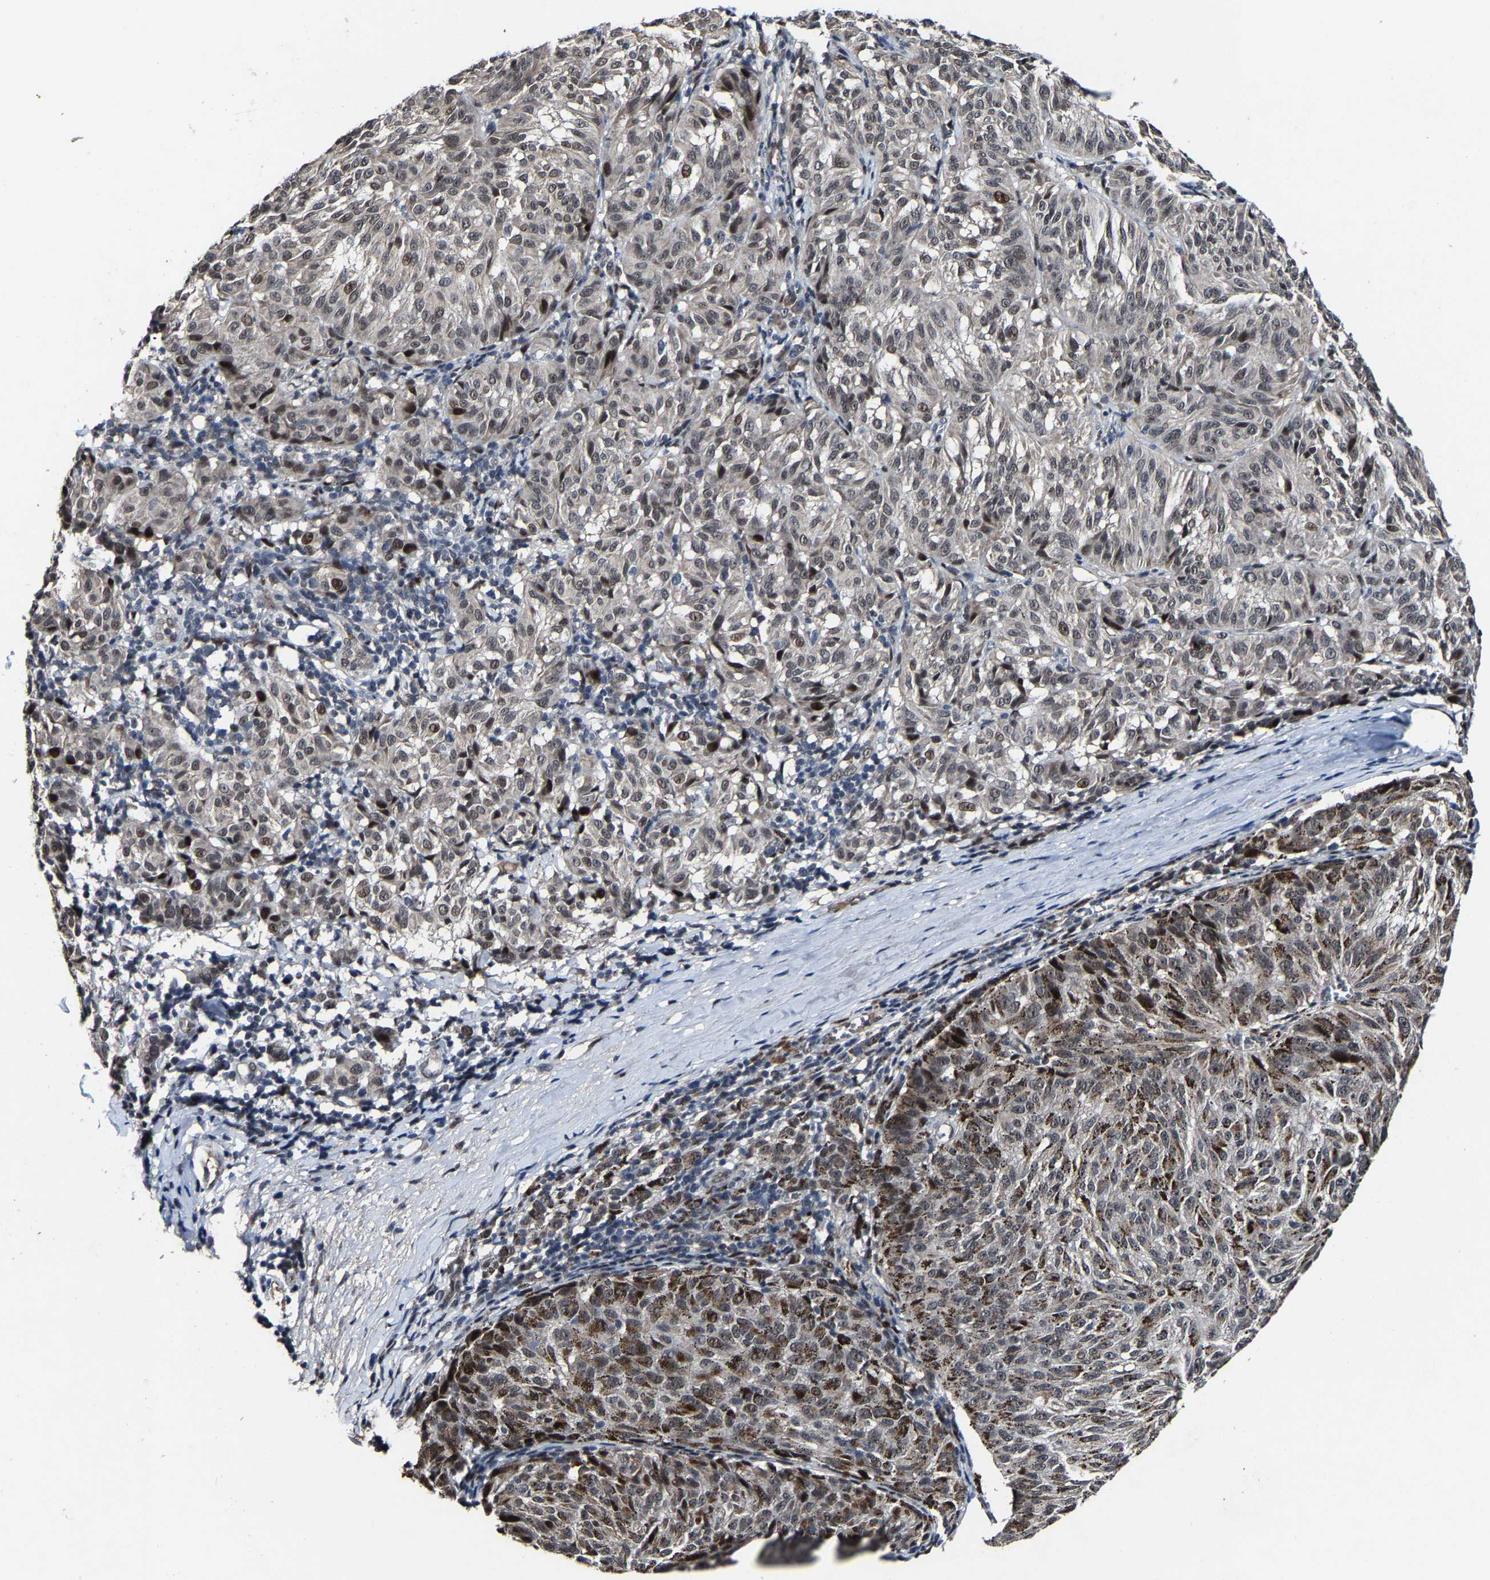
{"staining": {"intensity": "weak", "quantity": ">75%", "location": "nuclear"}, "tissue": "melanoma", "cell_type": "Tumor cells", "image_type": "cancer", "snomed": [{"axis": "morphology", "description": "Malignant melanoma, NOS"}, {"axis": "topography", "description": "Skin"}], "caption": "Approximately >75% of tumor cells in human melanoma display weak nuclear protein expression as visualized by brown immunohistochemical staining.", "gene": "LSM8", "patient": {"sex": "female", "age": 72}}